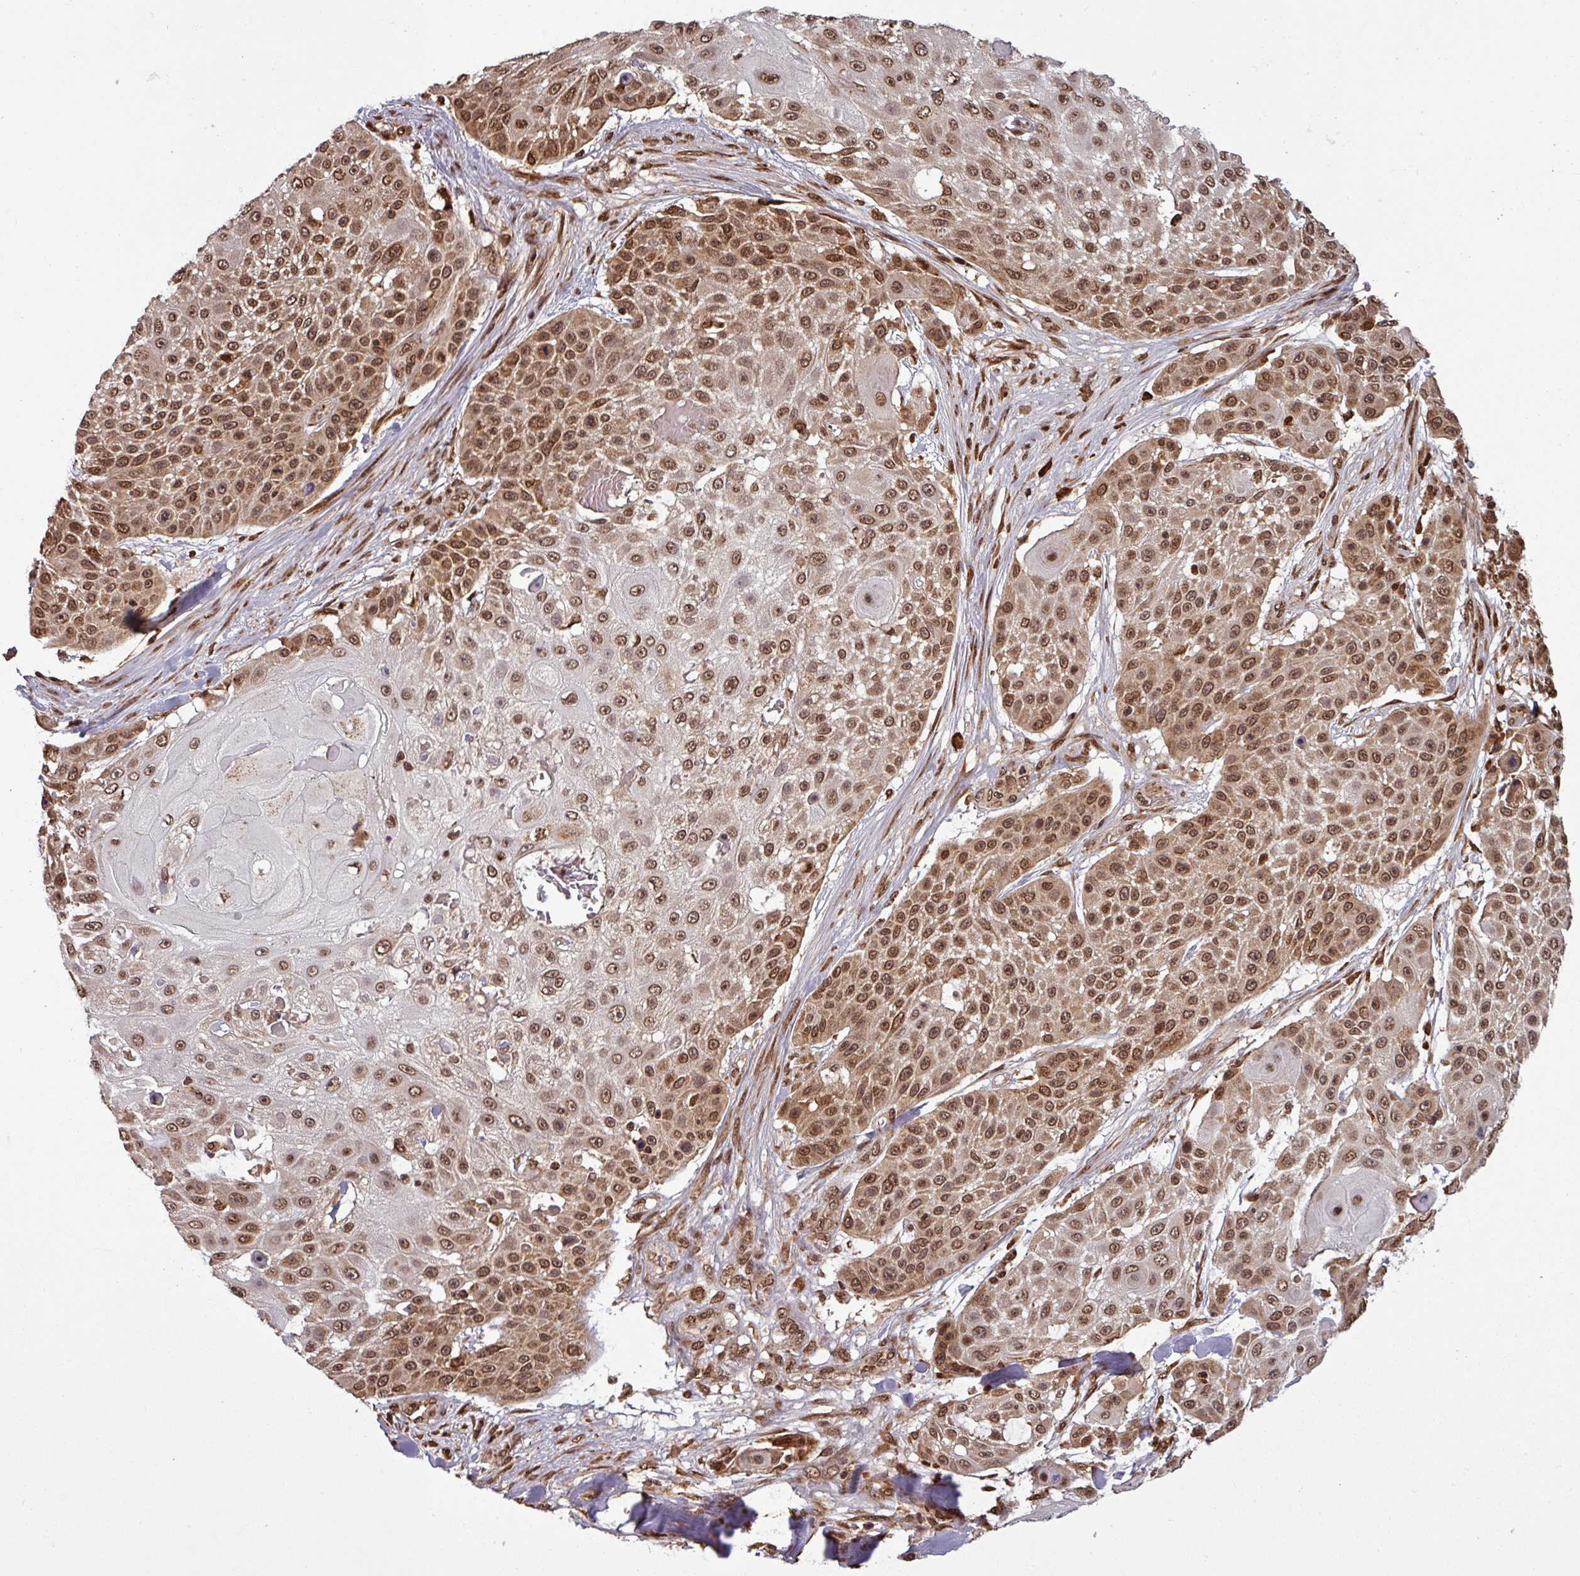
{"staining": {"intensity": "moderate", "quantity": ">75%", "location": "nuclear"}, "tissue": "skin cancer", "cell_type": "Tumor cells", "image_type": "cancer", "snomed": [{"axis": "morphology", "description": "Squamous cell carcinoma, NOS"}, {"axis": "topography", "description": "Skin"}], "caption": "Moderate nuclear expression is present in about >75% of tumor cells in skin cancer (squamous cell carcinoma). The protein of interest is shown in brown color, while the nuclei are stained blue.", "gene": "NOB1", "patient": {"sex": "female", "age": 86}}